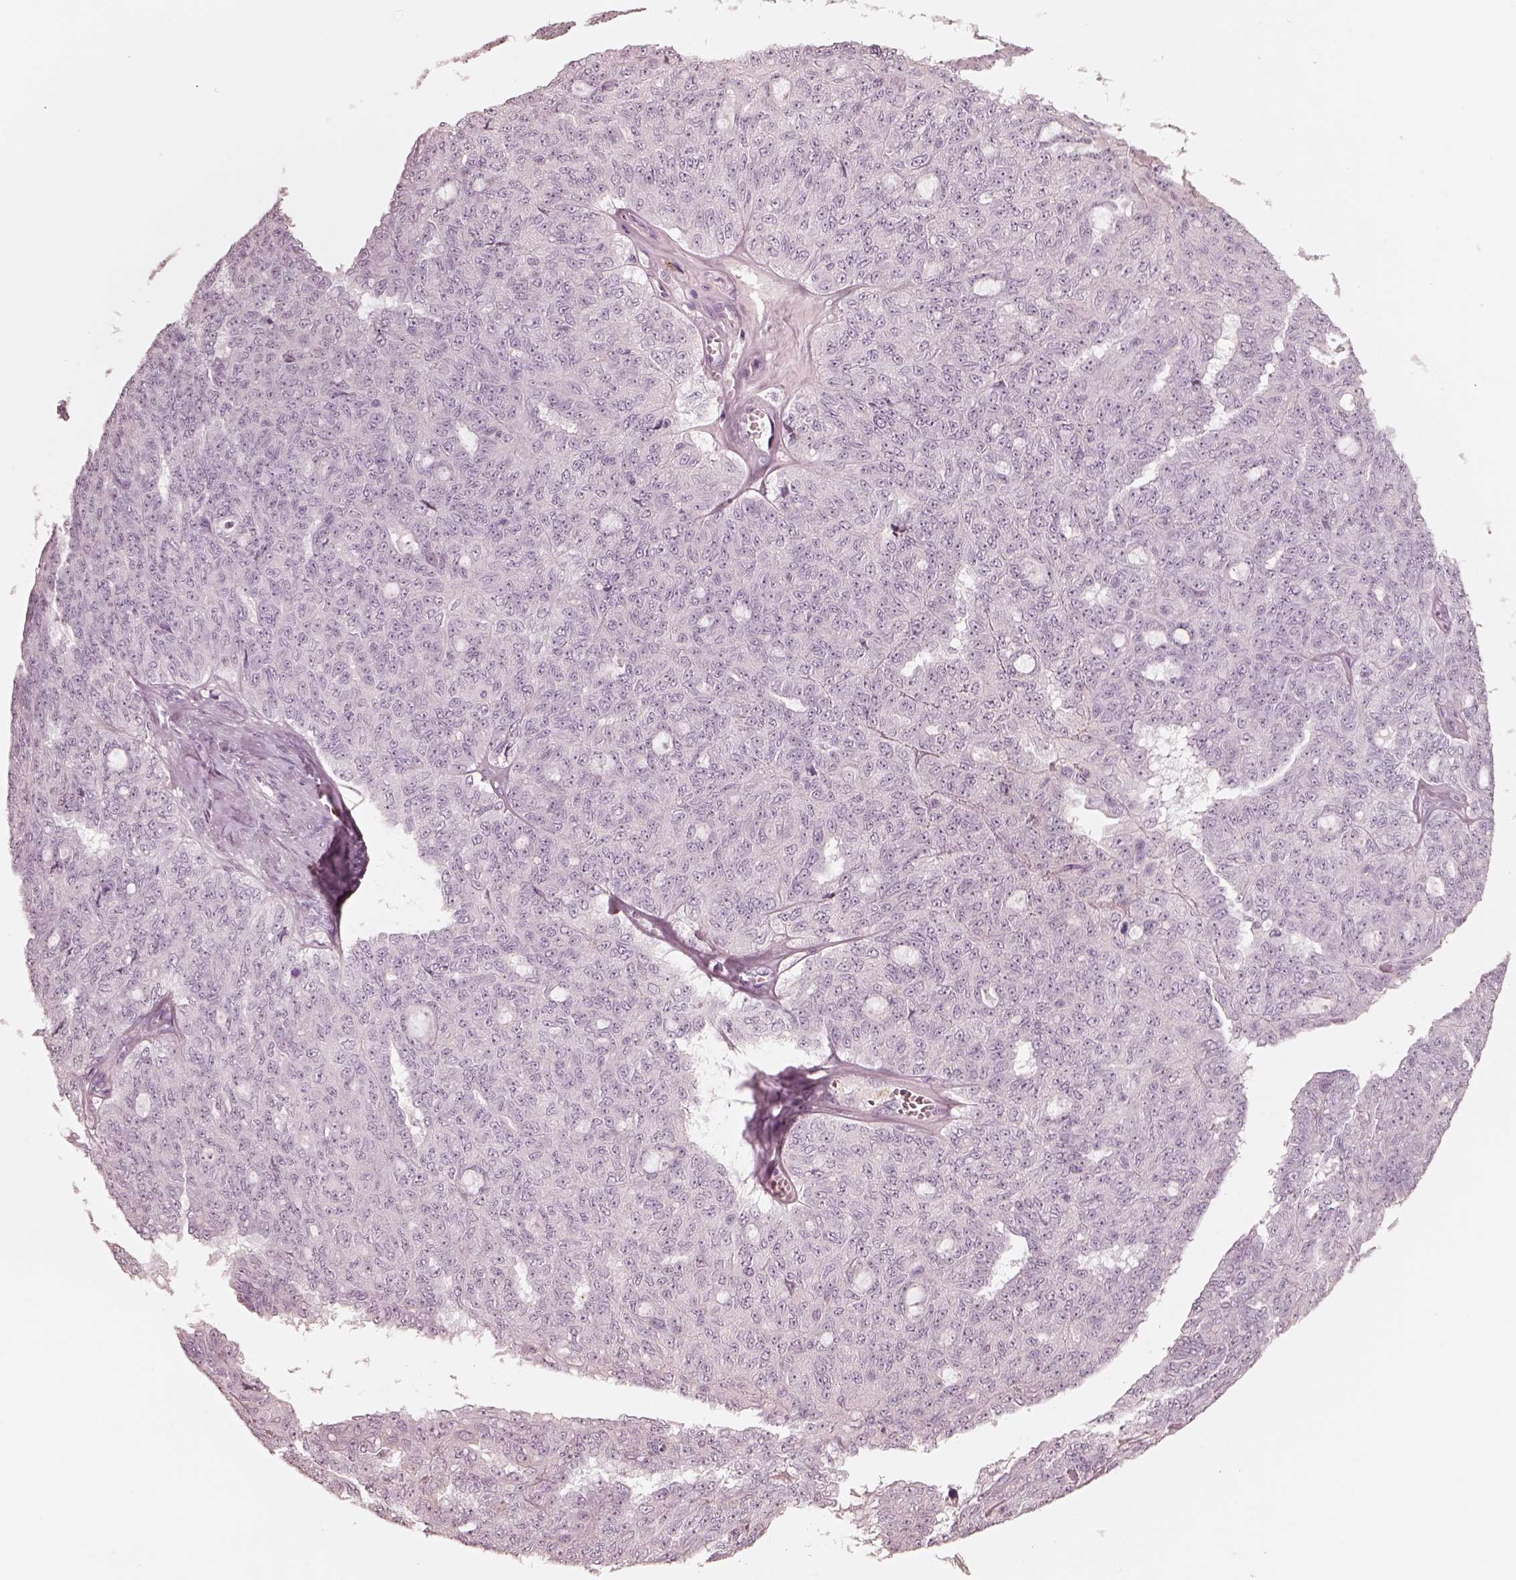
{"staining": {"intensity": "negative", "quantity": "none", "location": "none"}, "tissue": "ovarian cancer", "cell_type": "Tumor cells", "image_type": "cancer", "snomed": [{"axis": "morphology", "description": "Cystadenocarcinoma, serous, NOS"}, {"axis": "topography", "description": "Ovary"}], "caption": "A histopathology image of human ovarian cancer (serous cystadenocarcinoma) is negative for staining in tumor cells.", "gene": "GPRIN1", "patient": {"sex": "female", "age": 71}}